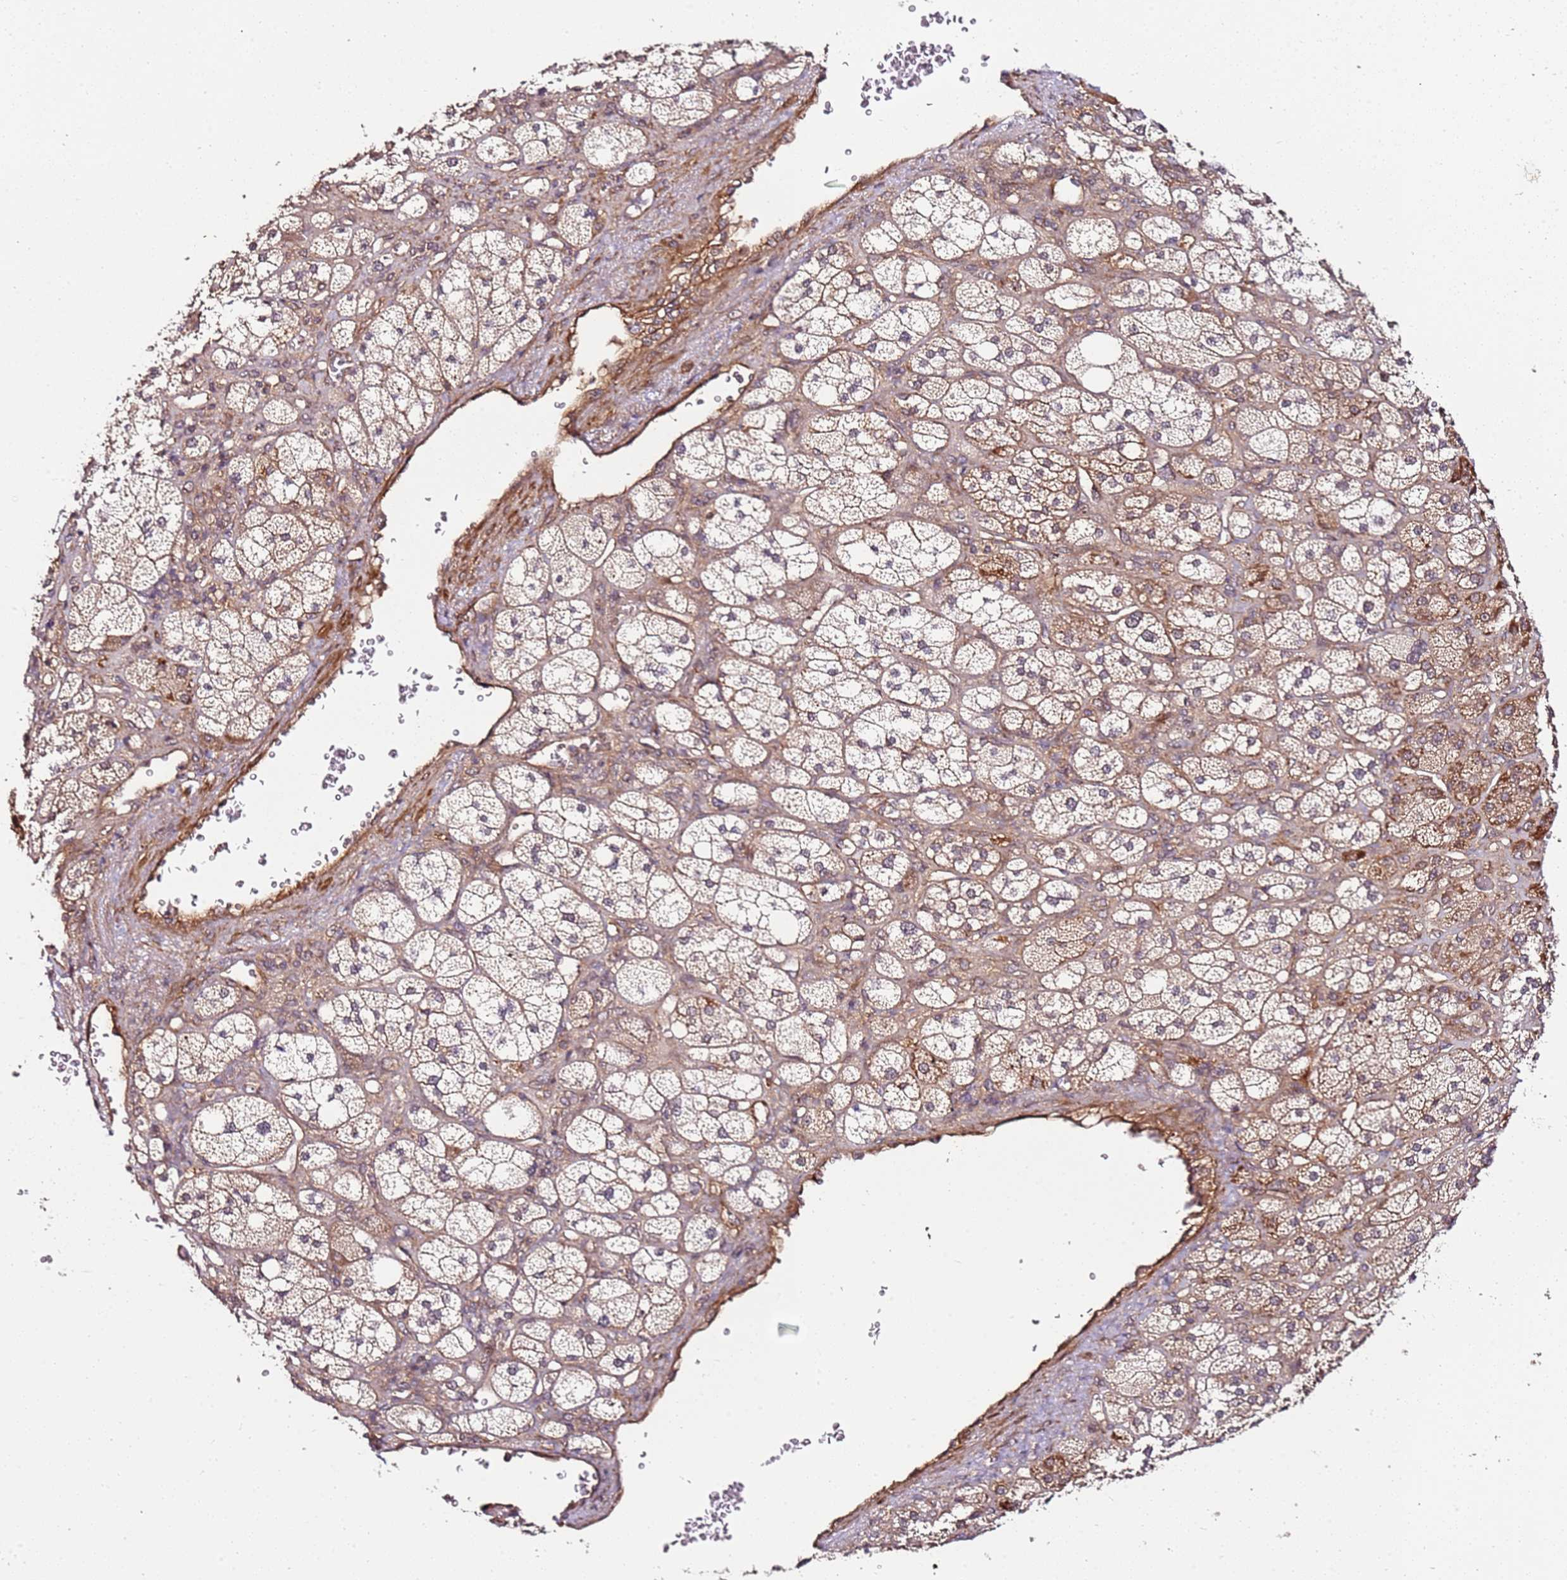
{"staining": {"intensity": "weak", "quantity": ">75%", "location": "cytoplasmic/membranous"}, "tissue": "adrenal gland", "cell_type": "Glandular cells", "image_type": "normal", "snomed": [{"axis": "morphology", "description": "Normal tissue, NOS"}, {"axis": "topography", "description": "Adrenal gland"}], "caption": "Glandular cells show low levels of weak cytoplasmic/membranous positivity in about >75% of cells in unremarkable human adrenal gland.", "gene": "CCNYL1", "patient": {"sex": "male", "age": 61}}